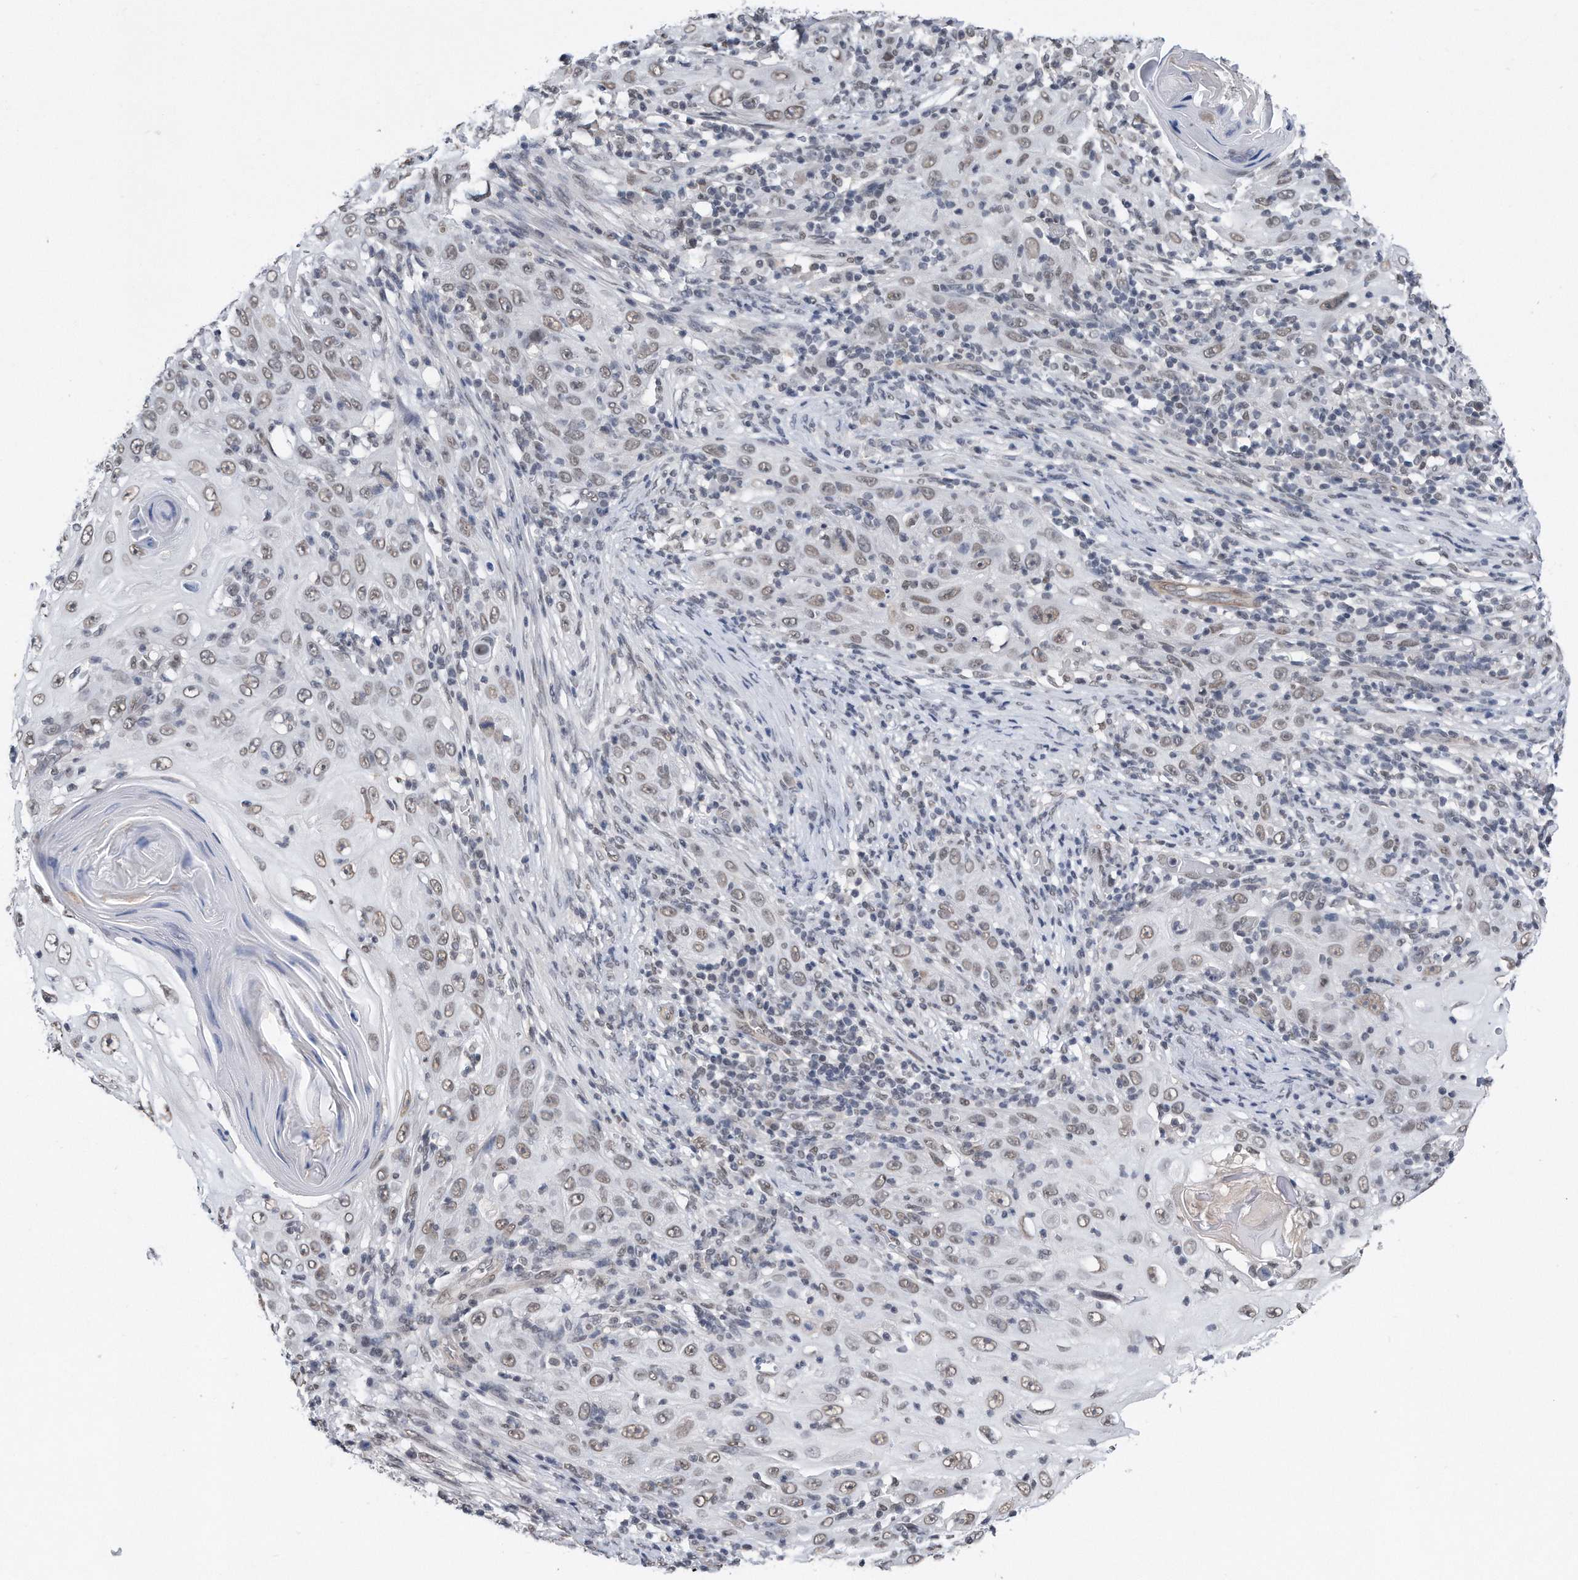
{"staining": {"intensity": "weak", "quantity": ">75%", "location": "nuclear"}, "tissue": "skin cancer", "cell_type": "Tumor cells", "image_type": "cancer", "snomed": [{"axis": "morphology", "description": "Squamous cell carcinoma, NOS"}, {"axis": "topography", "description": "Skin"}], "caption": "Tumor cells reveal low levels of weak nuclear positivity in approximately >75% of cells in squamous cell carcinoma (skin).", "gene": "TP53INP1", "patient": {"sex": "female", "age": 88}}